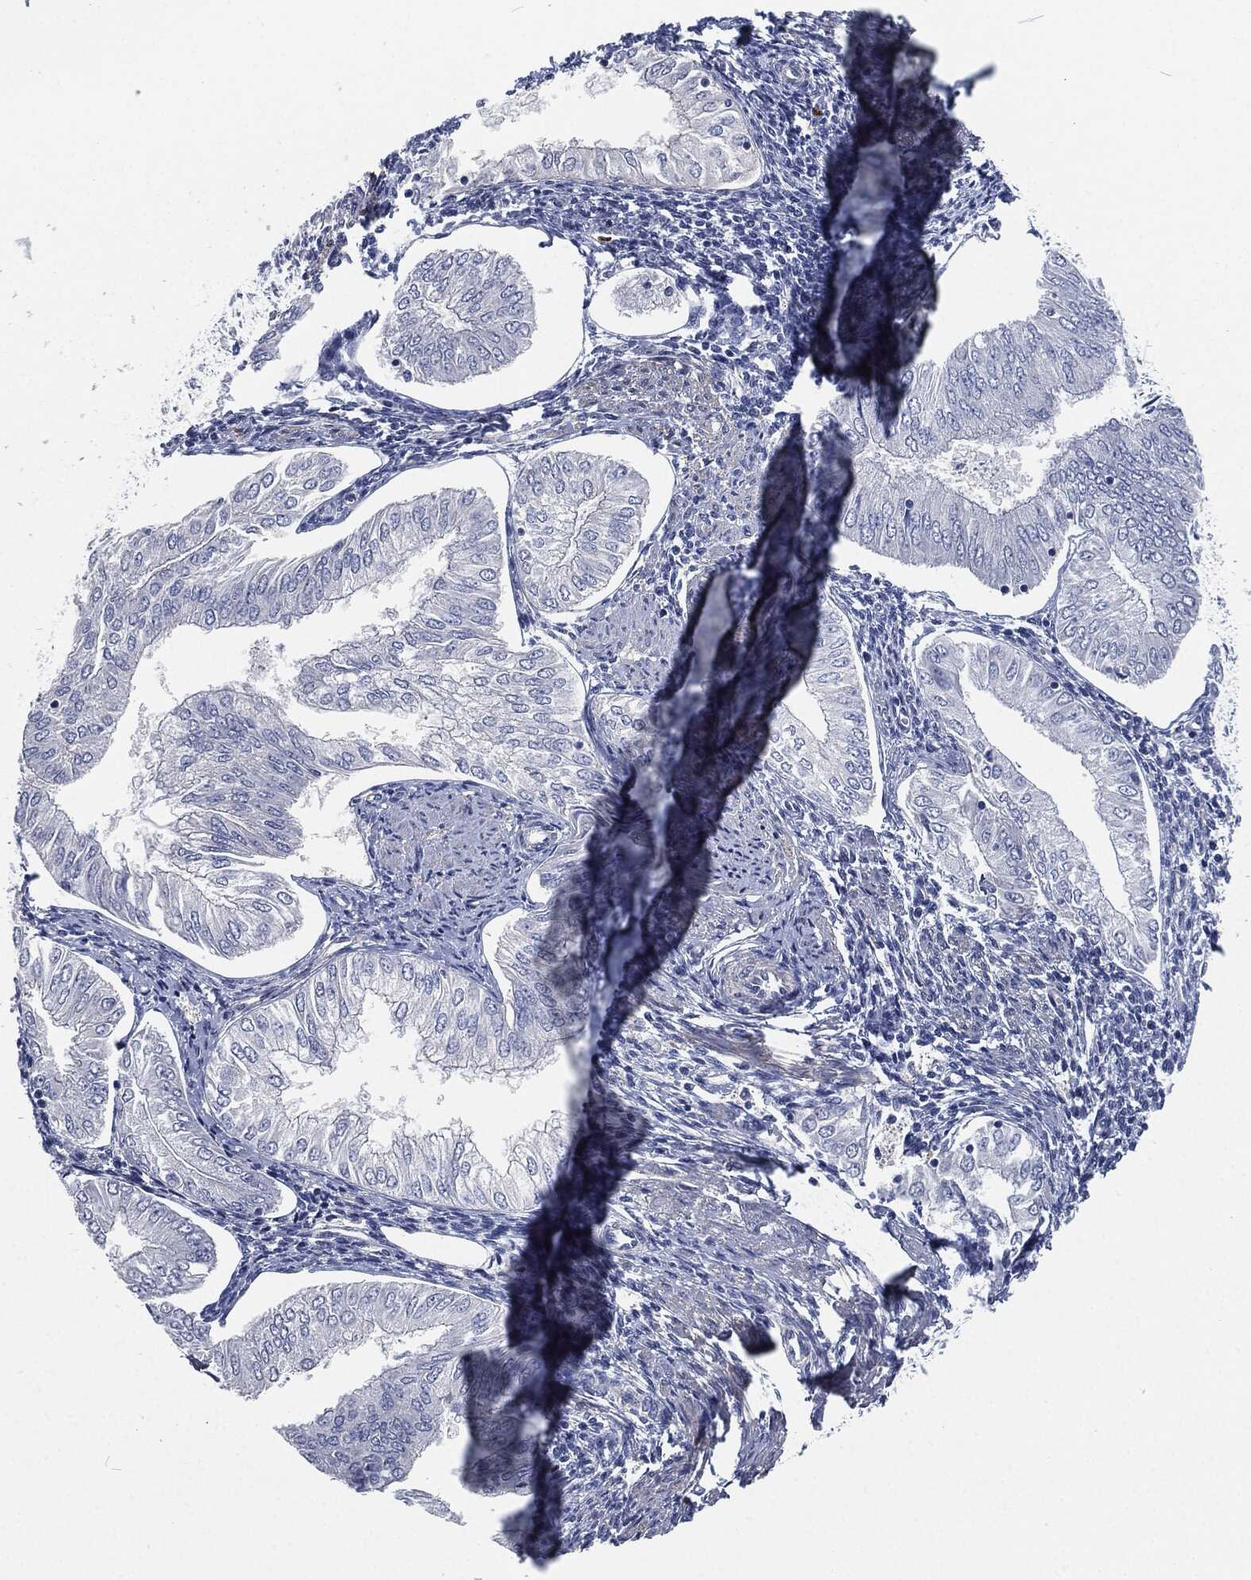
{"staining": {"intensity": "negative", "quantity": "none", "location": "none"}, "tissue": "endometrial cancer", "cell_type": "Tumor cells", "image_type": "cancer", "snomed": [{"axis": "morphology", "description": "Adenocarcinoma, NOS"}, {"axis": "topography", "description": "Endometrium"}], "caption": "High magnification brightfield microscopy of endometrial cancer (adenocarcinoma) stained with DAB (brown) and counterstained with hematoxylin (blue): tumor cells show no significant expression. (Stains: DAB IHC with hematoxylin counter stain, Microscopy: brightfield microscopy at high magnification).", "gene": "MPO", "patient": {"sex": "female", "age": 53}}